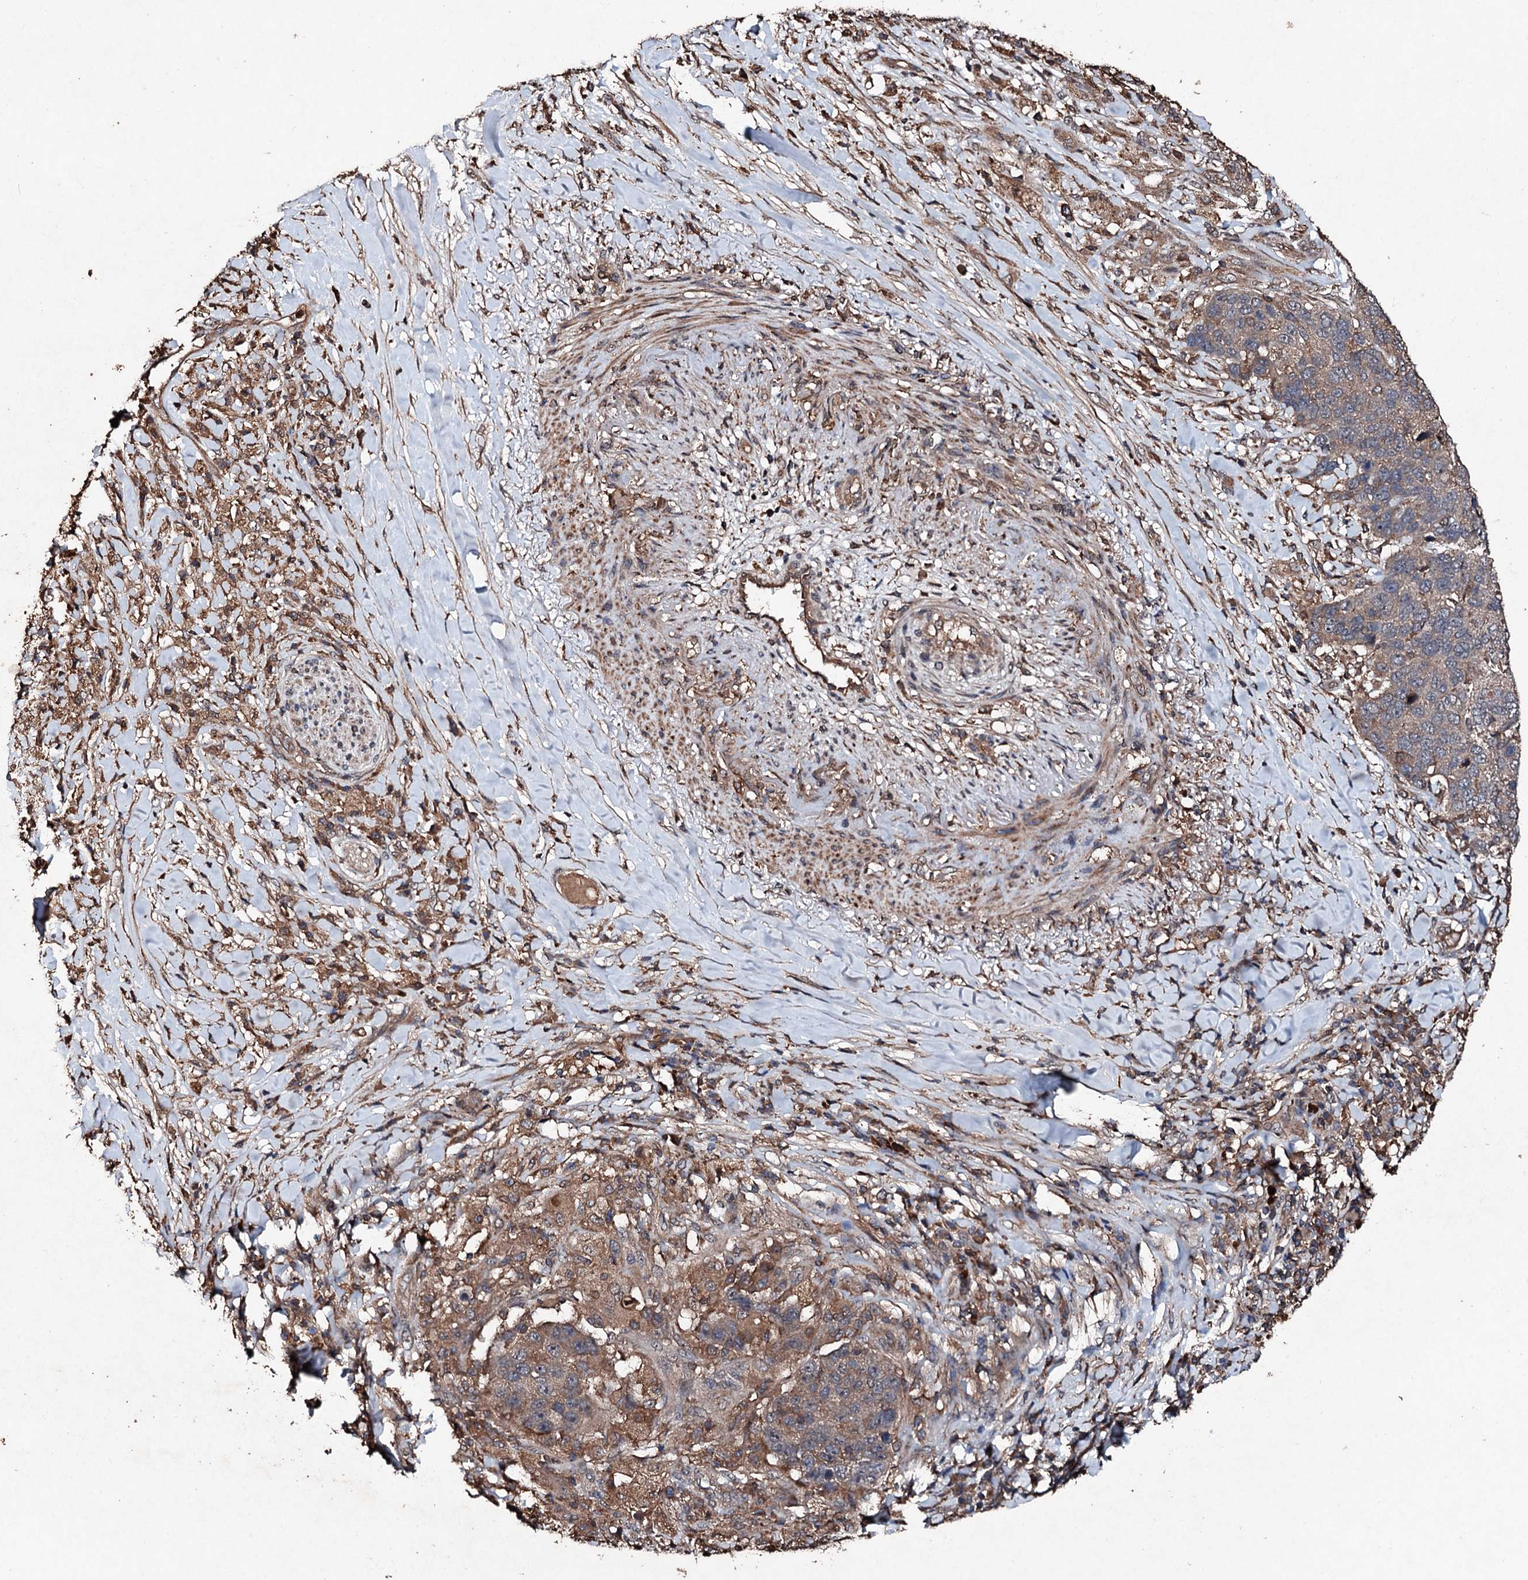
{"staining": {"intensity": "moderate", "quantity": "25%-75%", "location": "cytoplasmic/membranous"}, "tissue": "lung cancer", "cell_type": "Tumor cells", "image_type": "cancer", "snomed": [{"axis": "morphology", "description": "Normal tissue, NOS"}, {"axis": "morphology", "description": "Squamous cell carcinoma, NOS"}, {"axis": "topography", "description": "Lymph node"}, {"axis": "topography", "description": "Lung"}], "caption": "This image exhibits immunohistochemistry (IHC) staining of human lung cancer, with medium moderate cytoplasmic/membranous staining in approximately 25%-75% of tumor cells.", "gene": "KERA", "patient": {"sex": "male", "age": 66}}